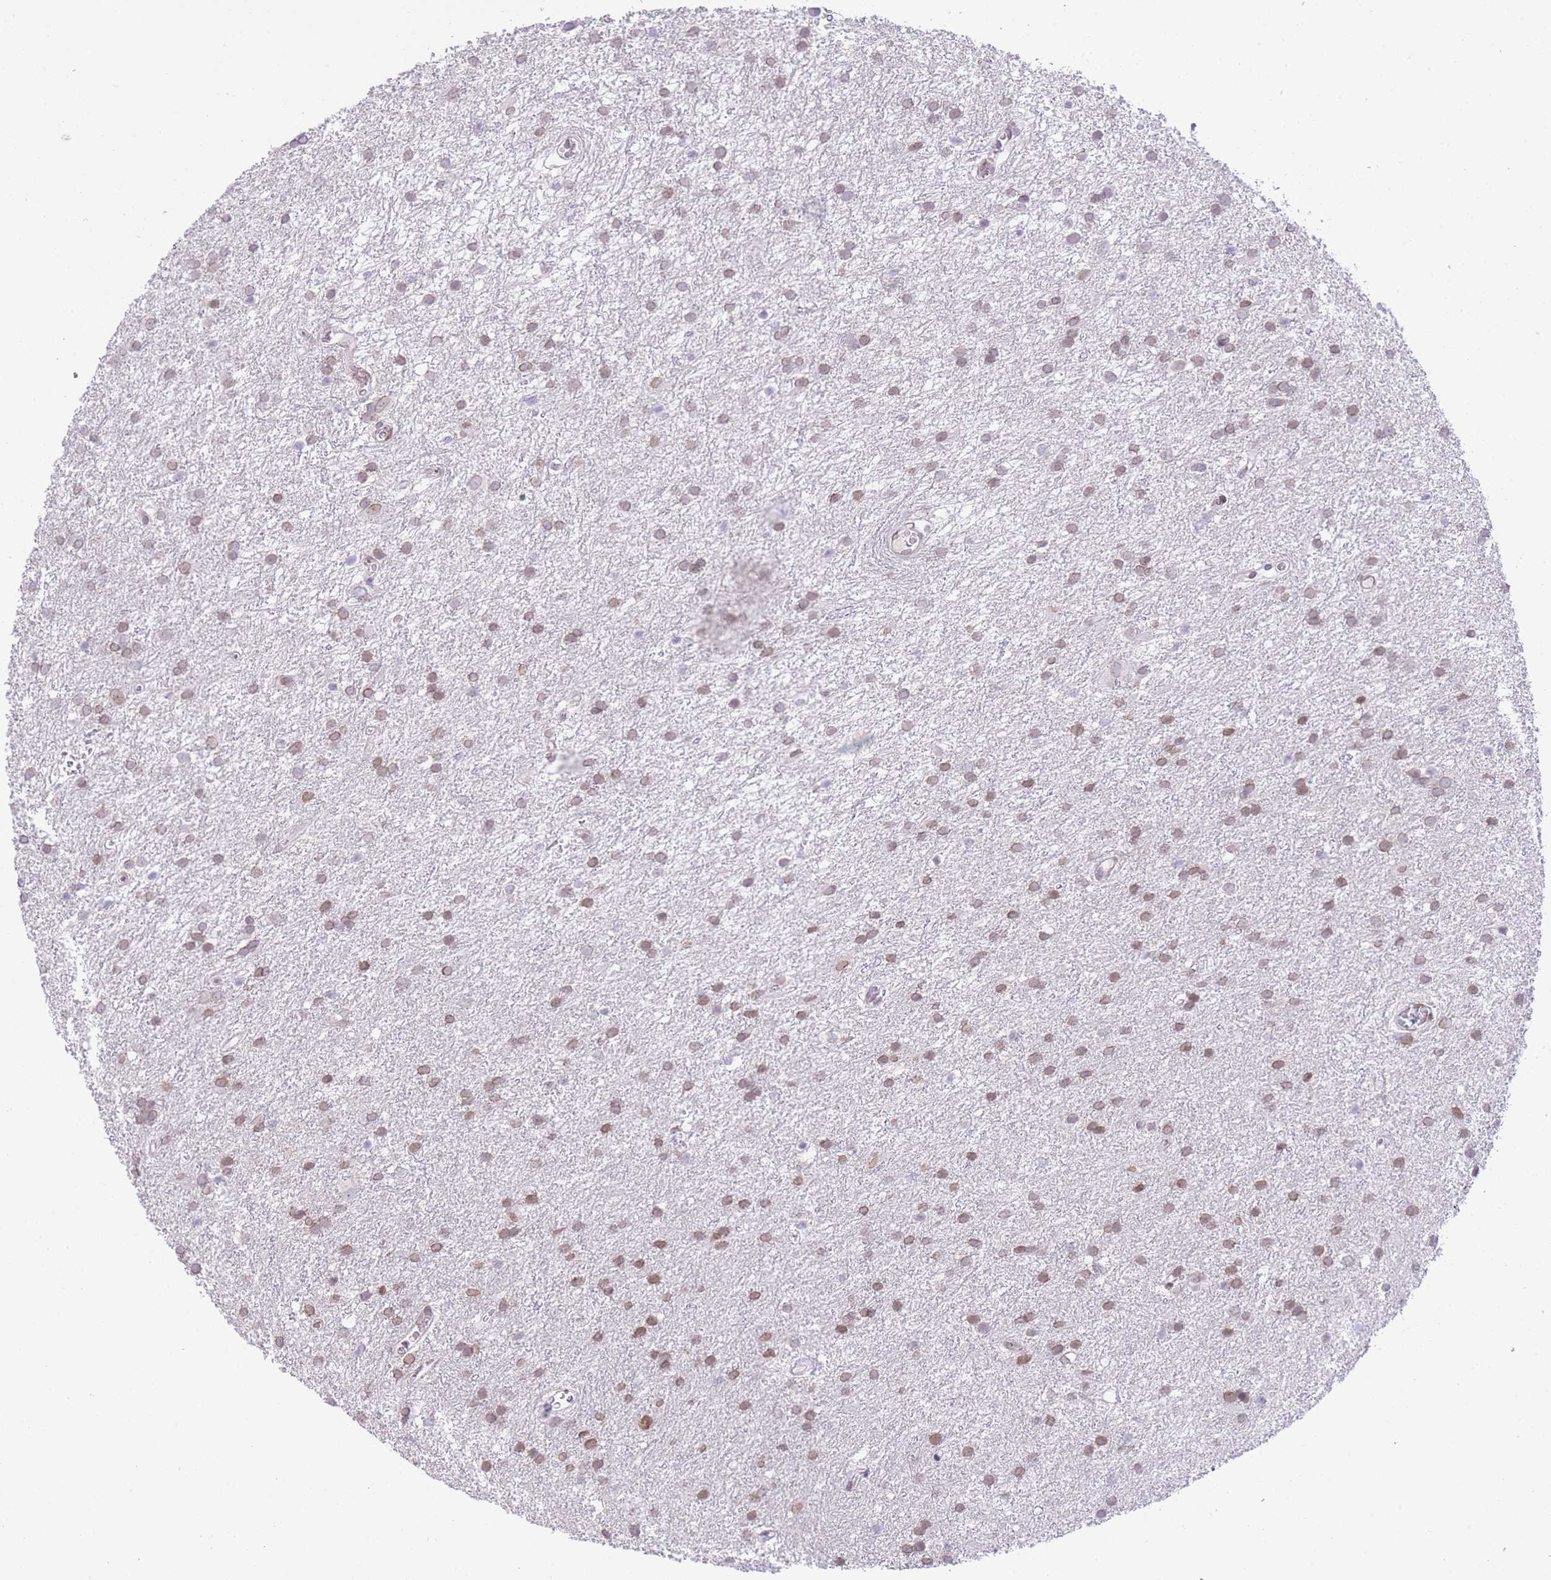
{"staining": {"intensity": "moderate", "quantity": ">75%", "location": "nuclear"}, "tissue": "glioma", "cell_type": "Tumor cells", "image_type": "cancer", "snomed": [{"axis": "morphology", "description": "Glioma, malignant, High grade"}, {"axis": "topography", "description": "Brain"}], "caption": "Immunohistochemical staining of human glioma shows moderate nuclear protein expression in approximately >75% of tumor cells.", "gene": "OR10AD1", "patient": {"sex": "female", "age": 50}}